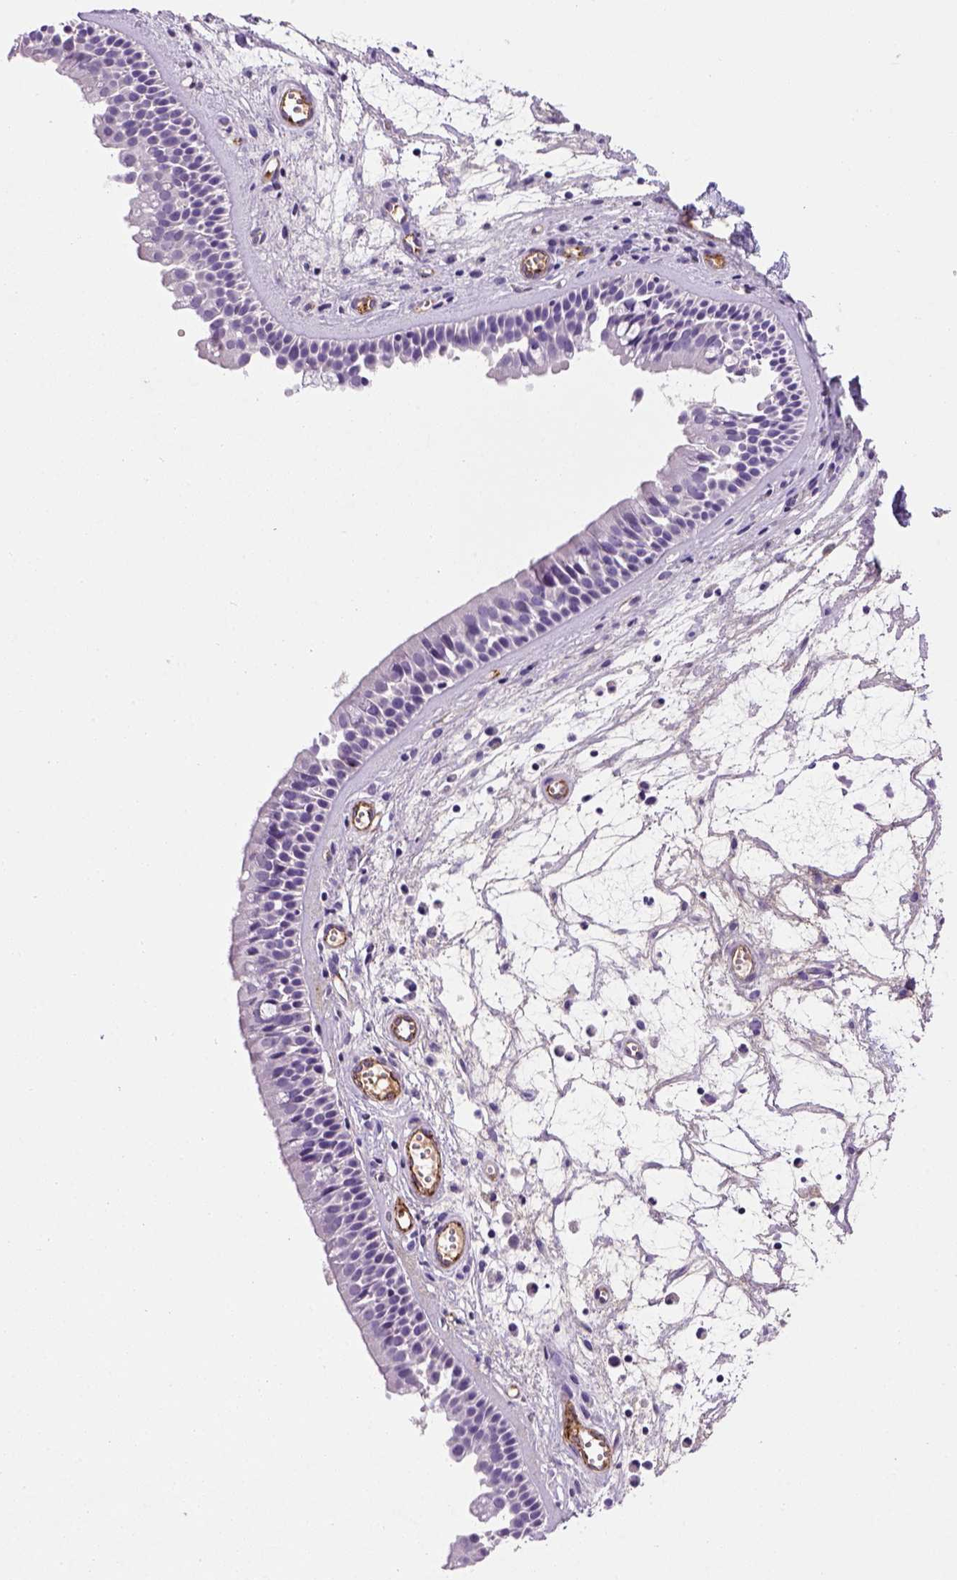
{"staining": {"intensity": "negative", "quantity": "none", "location": "none"}, "tissue": "nasopharynx", "cell_type": "Respiratory epithelial cells", "image_type": "normal", "snomed": [{"axis": "morphology", "description": "Normal tissue, NOS"}, {"axis": "topography", "description": "Nasopharynx"}], "caption": "This is an immunohistochemistry photomicrograph of normal nasopharynx. There is no positivity in respiratory epithelial cells.", "gene": "VWF", "patient": {"sex": "female", "age": 68}}